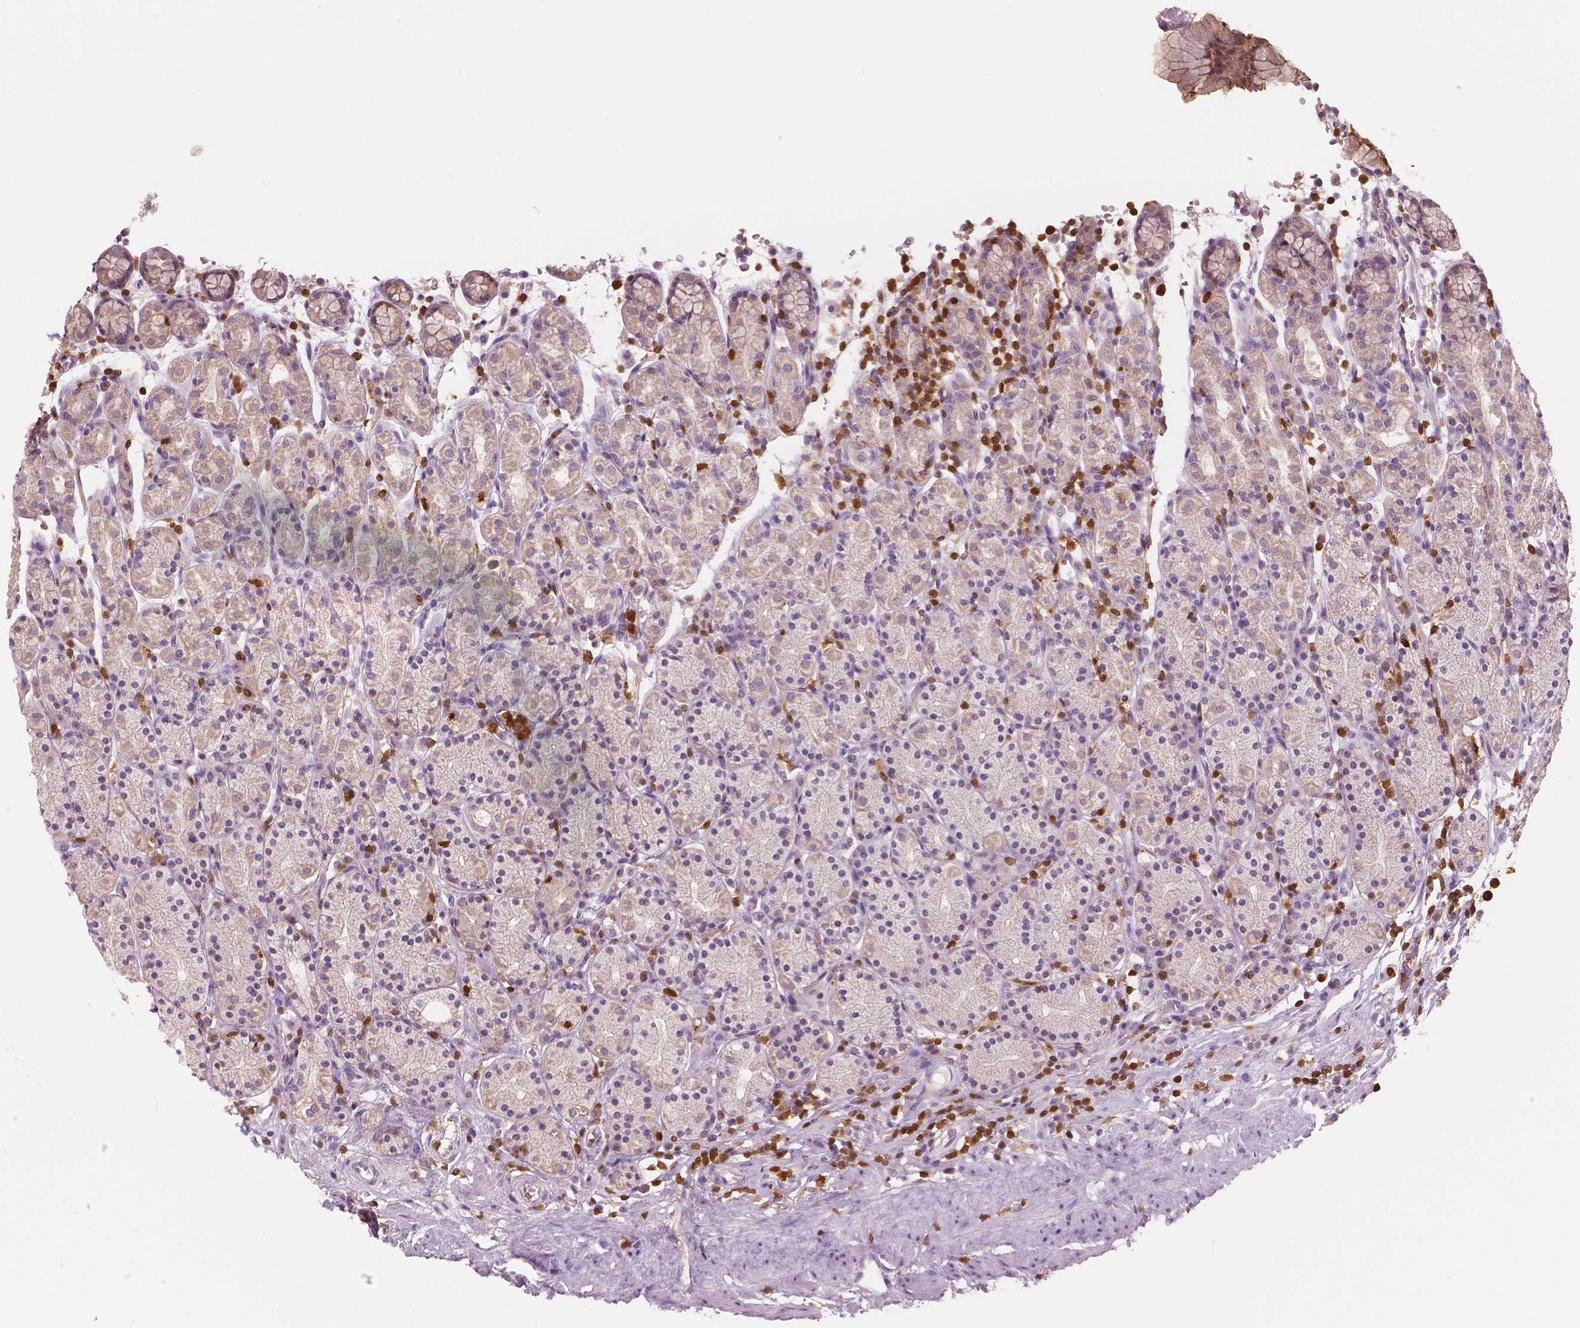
{"staining": {"intensity": "weak", "quantity": "<25%", "location": "cytoplasmic/membranous"}, "tissue": "stomach", "cell_type": "Glandular cells", "image_type": "normal", "snomed": [{"axis": "morphology", "description": "Normal tissue, NOS"}, {"axis": "topography", "description": "Stomach, upper"}, {"axis": "topography", "description": "Stomach"}], "caption": "Immunohistochemical staining of benign human stomach displays no significant staining in glandular cells. (Immunohistochemistry, brightfield microscopy, high magnification).", "gene": "S100A4", "patient": {"sex": "male", "age": 62}}